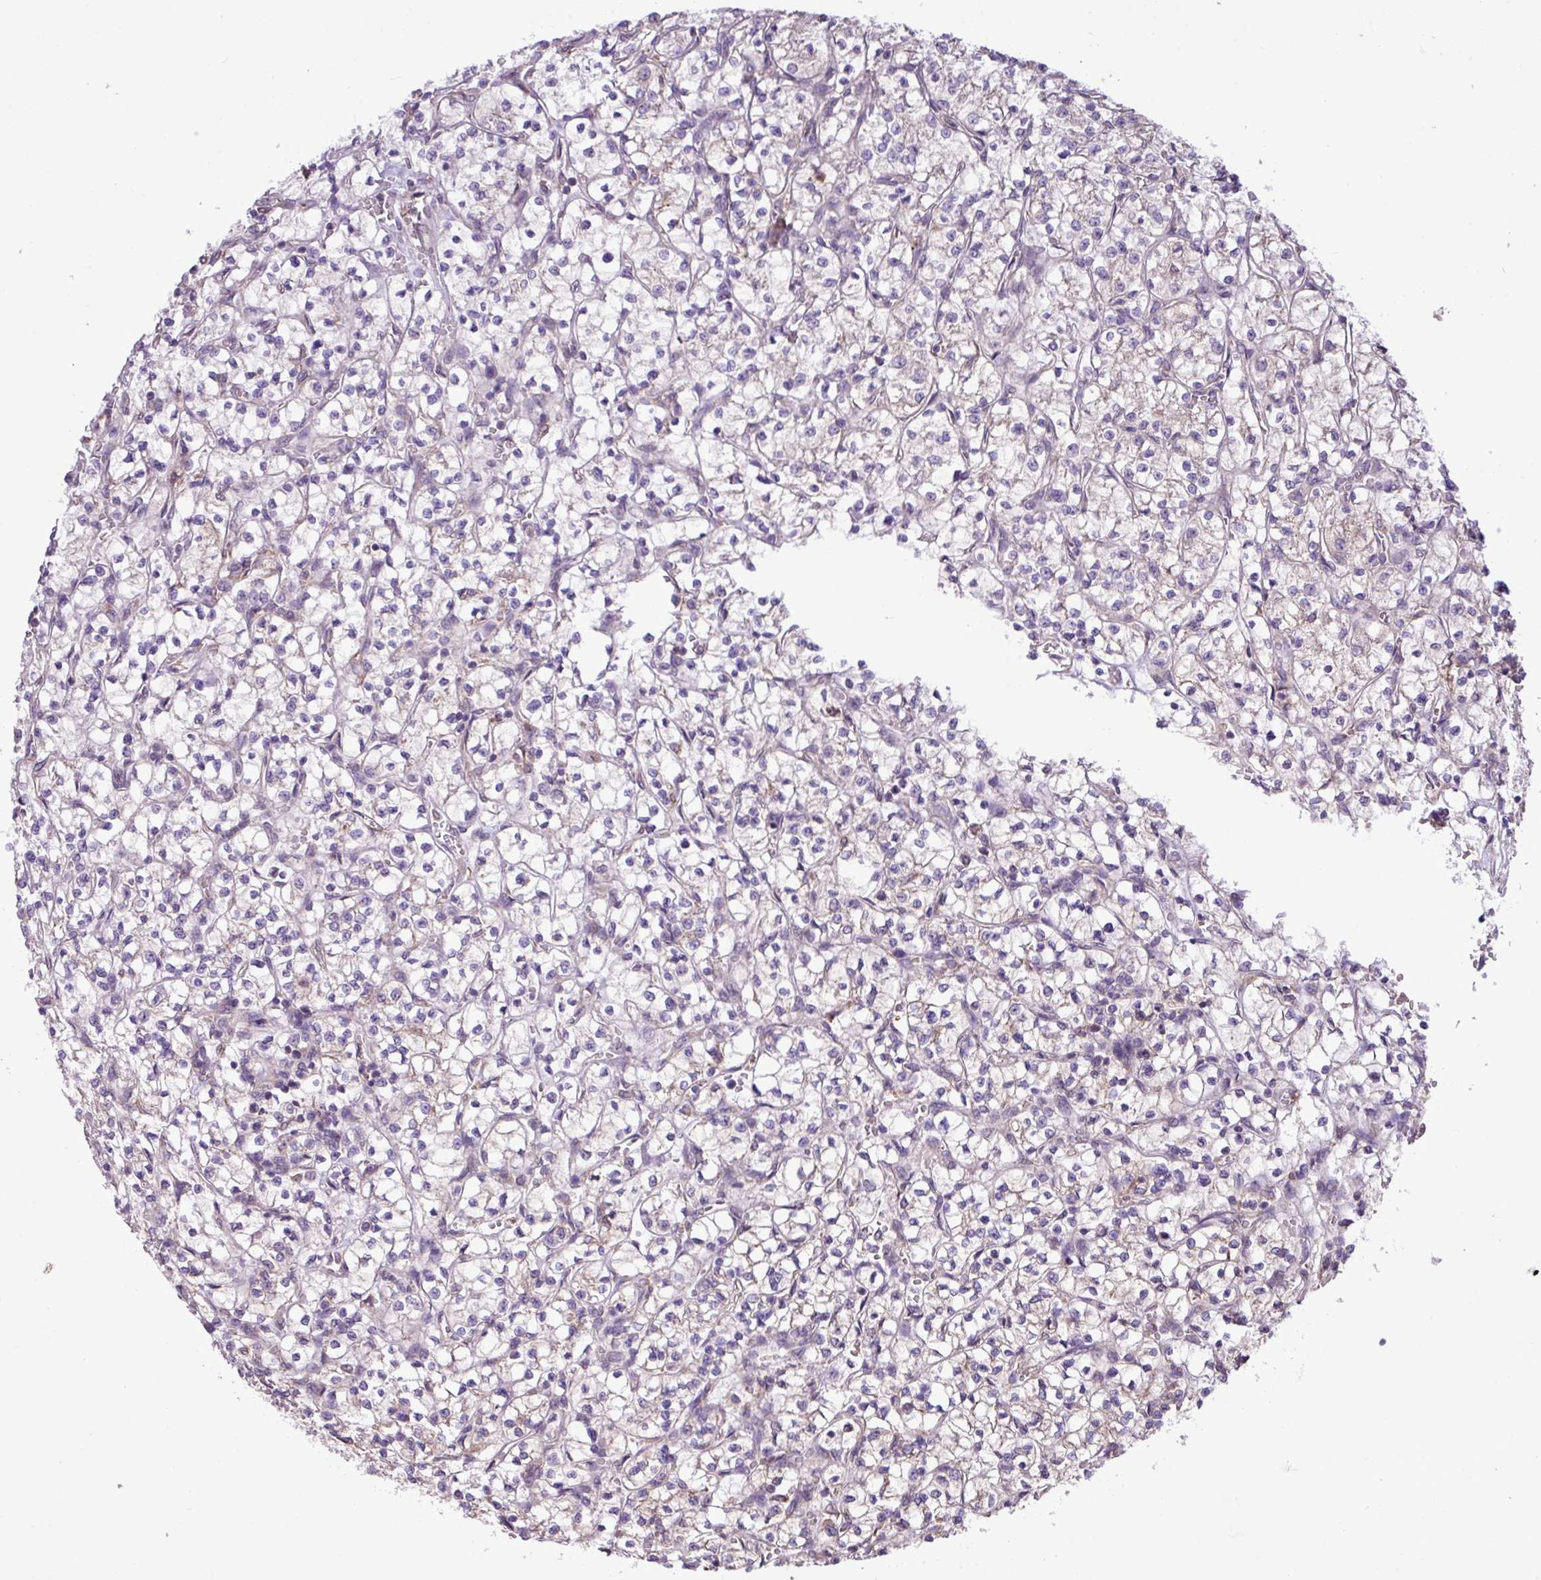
{"staining": {"intensity": "negative", "quantity": "none", "location": "none"}, "tissue": "renal cancer", "cell_type": "Tumor cells", "image_type": "cancer", "snomed": [{"axis": "morphology", "description": "Adenocarcinoma, NOS"}, {"axis": "topography", "description": "Kidney"}], "caption": "Renal adenocarcinoma was stained to show a protein in brown. There is no significant expression in tumor cells.", "gene": "MEGF6", "patient": {"sex": "female", "age": 64}}